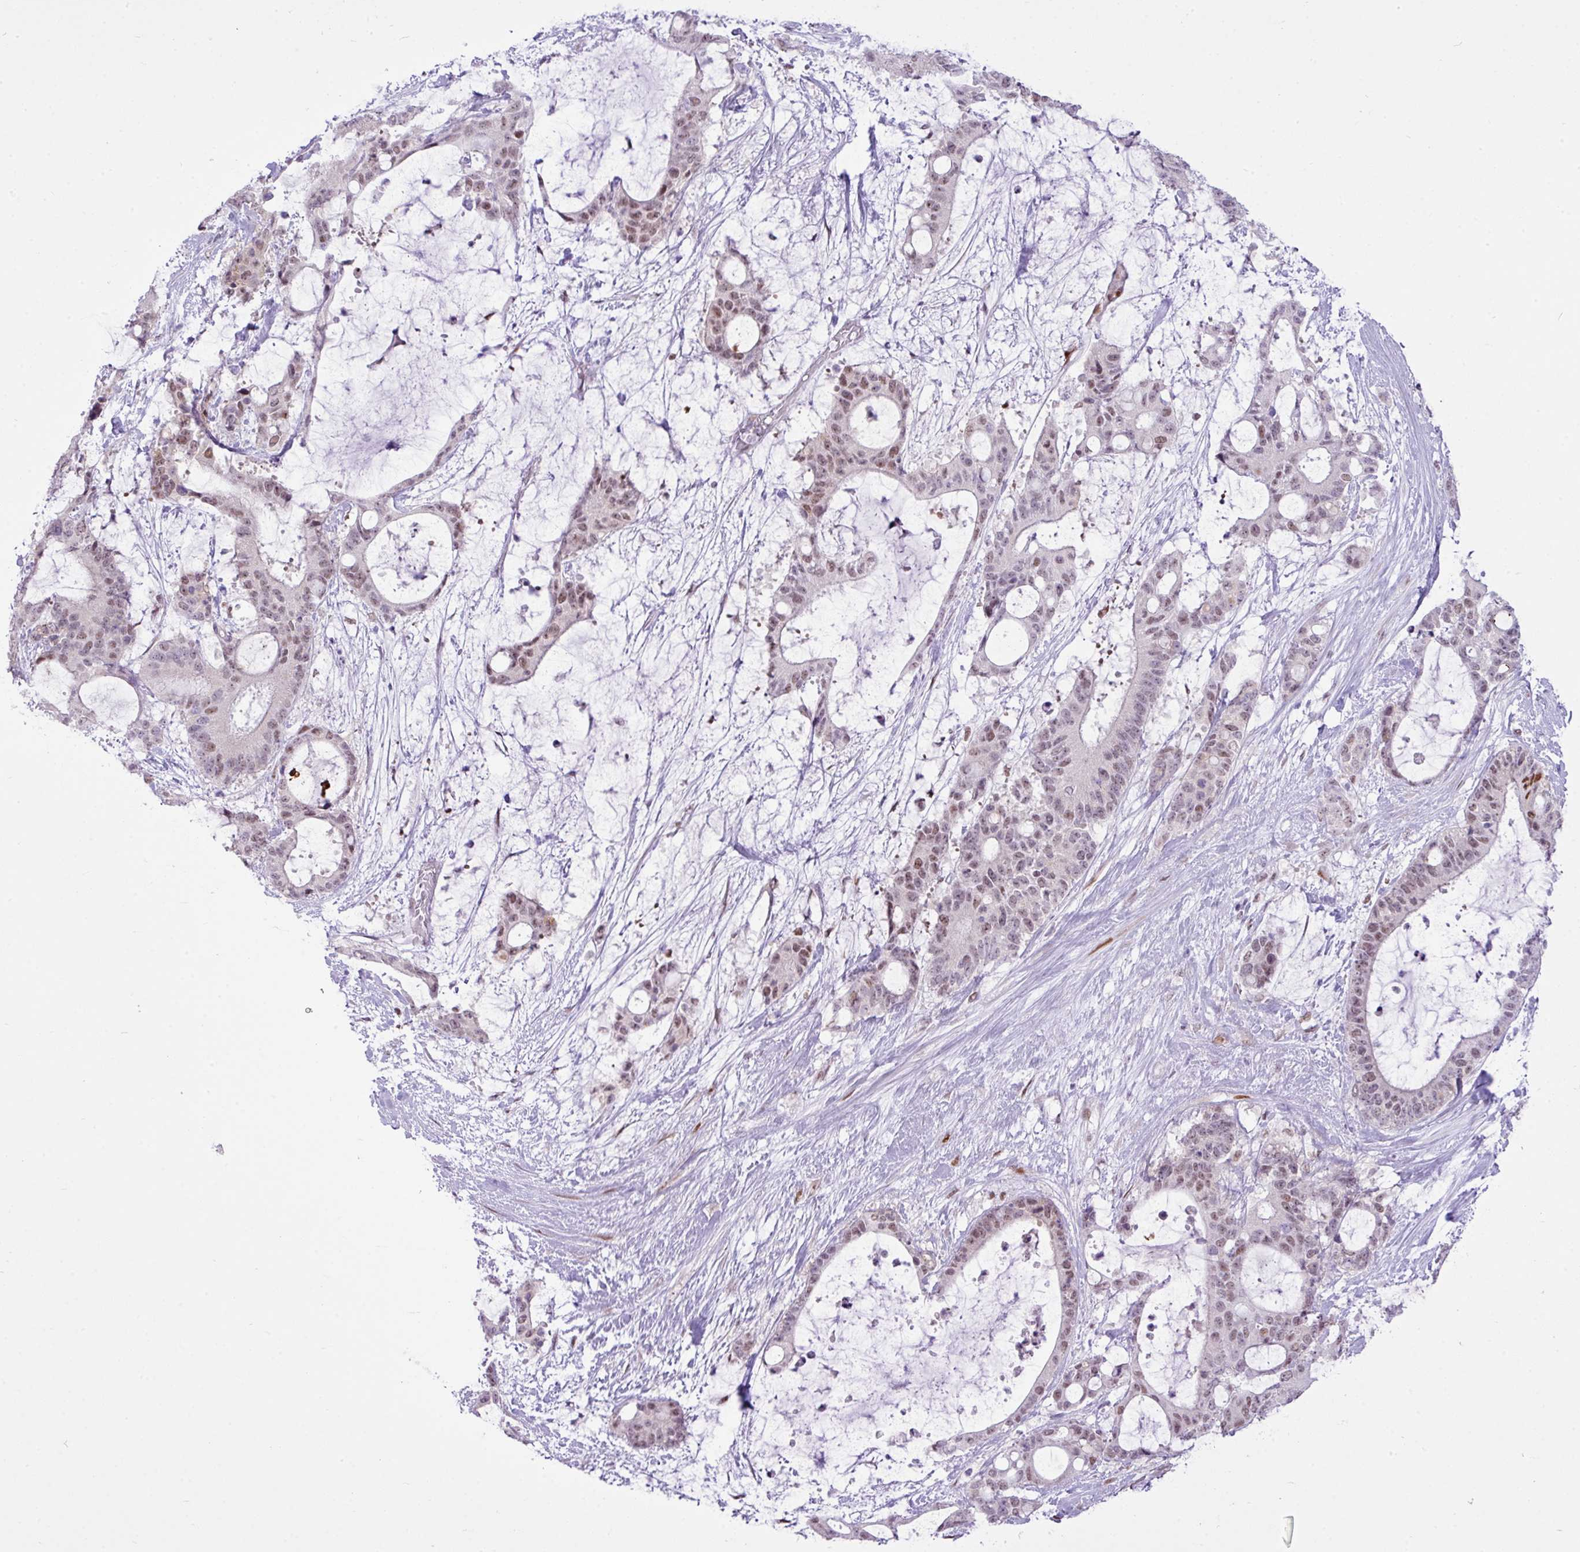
{"staining": {"intensity": "moderate", "quantity": "25%-75%", "location": "nuclear"}, "tissue": "liver cancer", "cell_type": "Tumor cells", "image_type": "cancer", "snomed": [{"axis": "morphology", "description": "Normal tissue, NOS"}, {"axis": "morphology", "description": "Cholangiocarcinoma"}, {"axis": "topography", "description": "Liver"}, {"axis": "topography", "description": "Peripheral nerve tissue"}], "caption": "Immunohistochemistry (IHC) (DAB (3,3'-diaminobenzidine)) staining of human liver cancer (cholangiocarcinoma) displays moderate nuclear protein staining in about 25%-75% of tumor cells.", "gene": "ELOA2", "patient": {"sex": "female", "age": 73}}